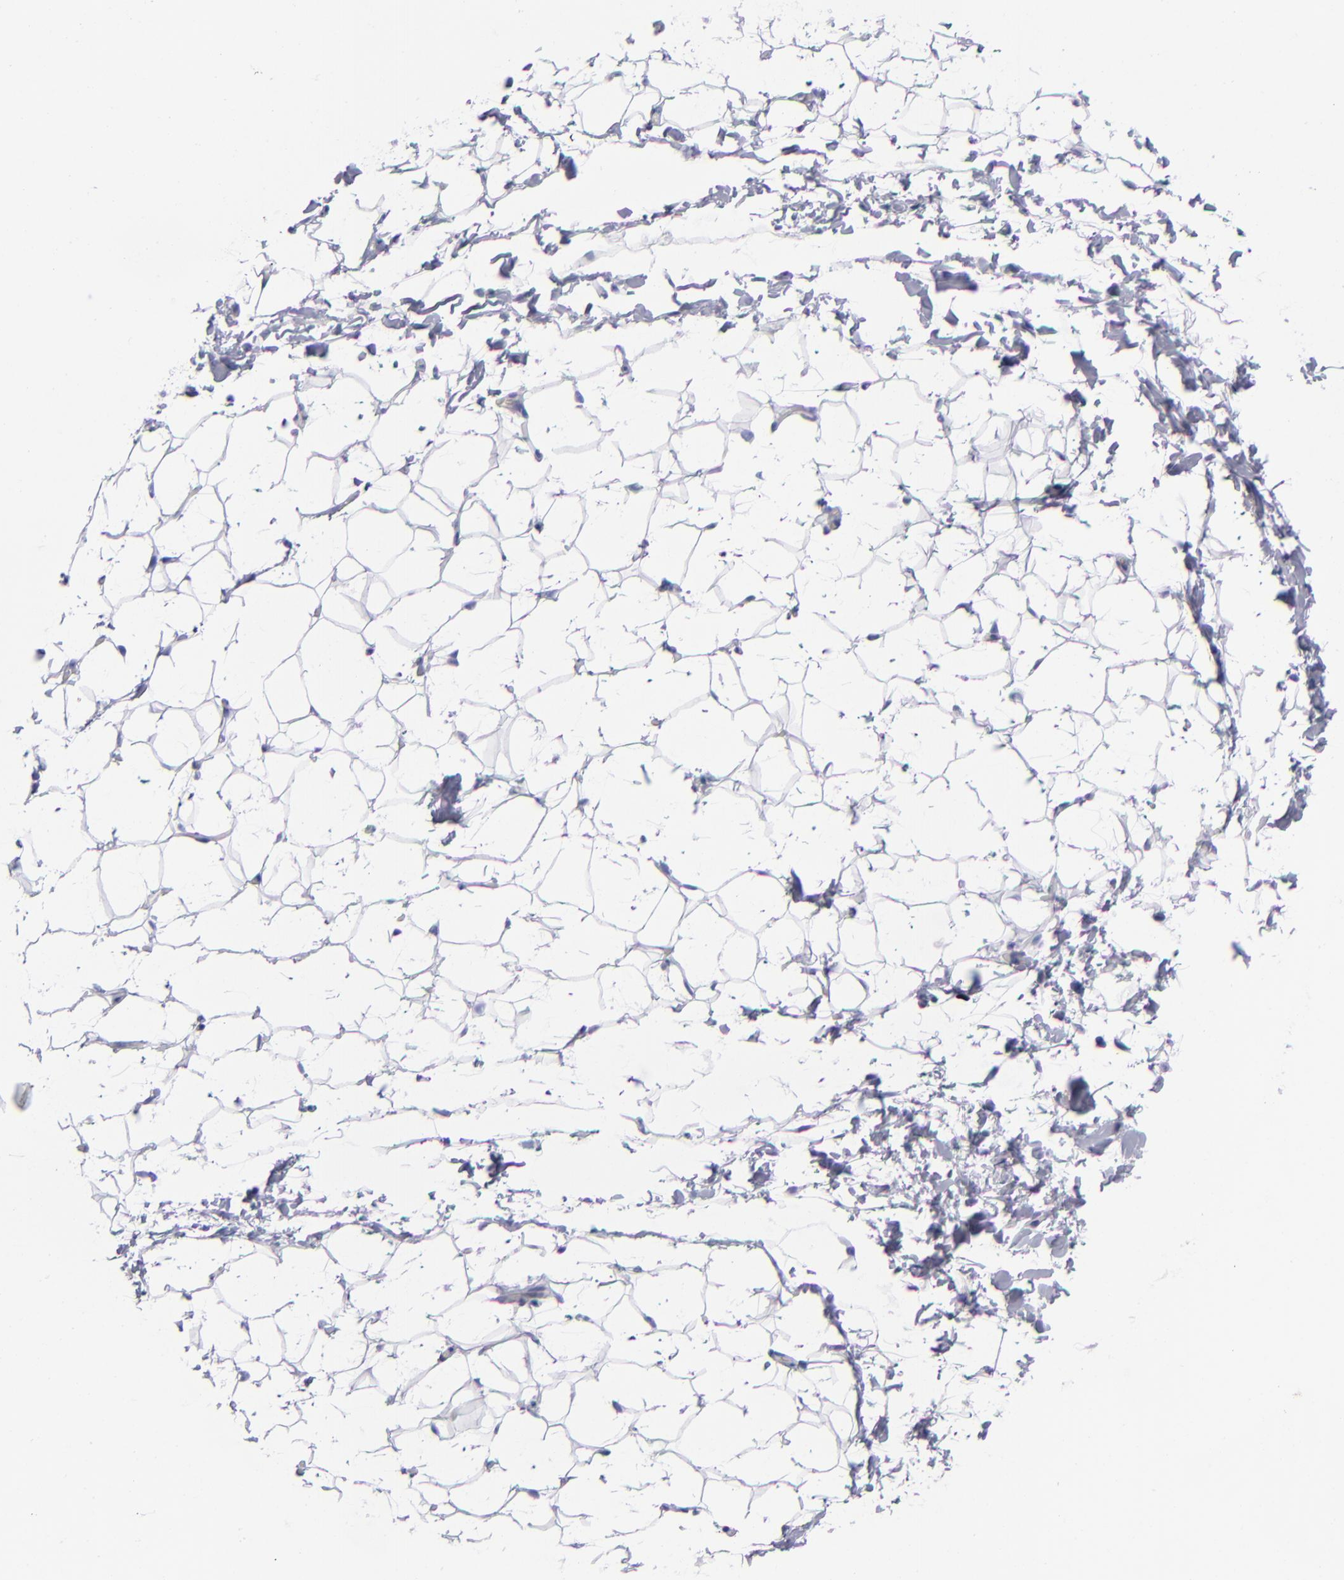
{"staining": {"intensity": "negative", "quantity": "none", "location": "none"}, "tissue": "adipose tissue", "cell_type": "Adipocytes", "image_type": "normal", "snomed": [{"axis": "morphology", "description": "Normal tissue, NOS"}, {"axis": "topography", "description": "Soft tissue"}], "caption": "The image displays no significant positivity in adipocytes of adipose tissue. (DAB (3,3'-diaminobenzidine) immunohistochemistry (IHC) with hematoxylin counter stain).", "gene": "AURKA", "patient": {"sex": "male", "age": 26}}